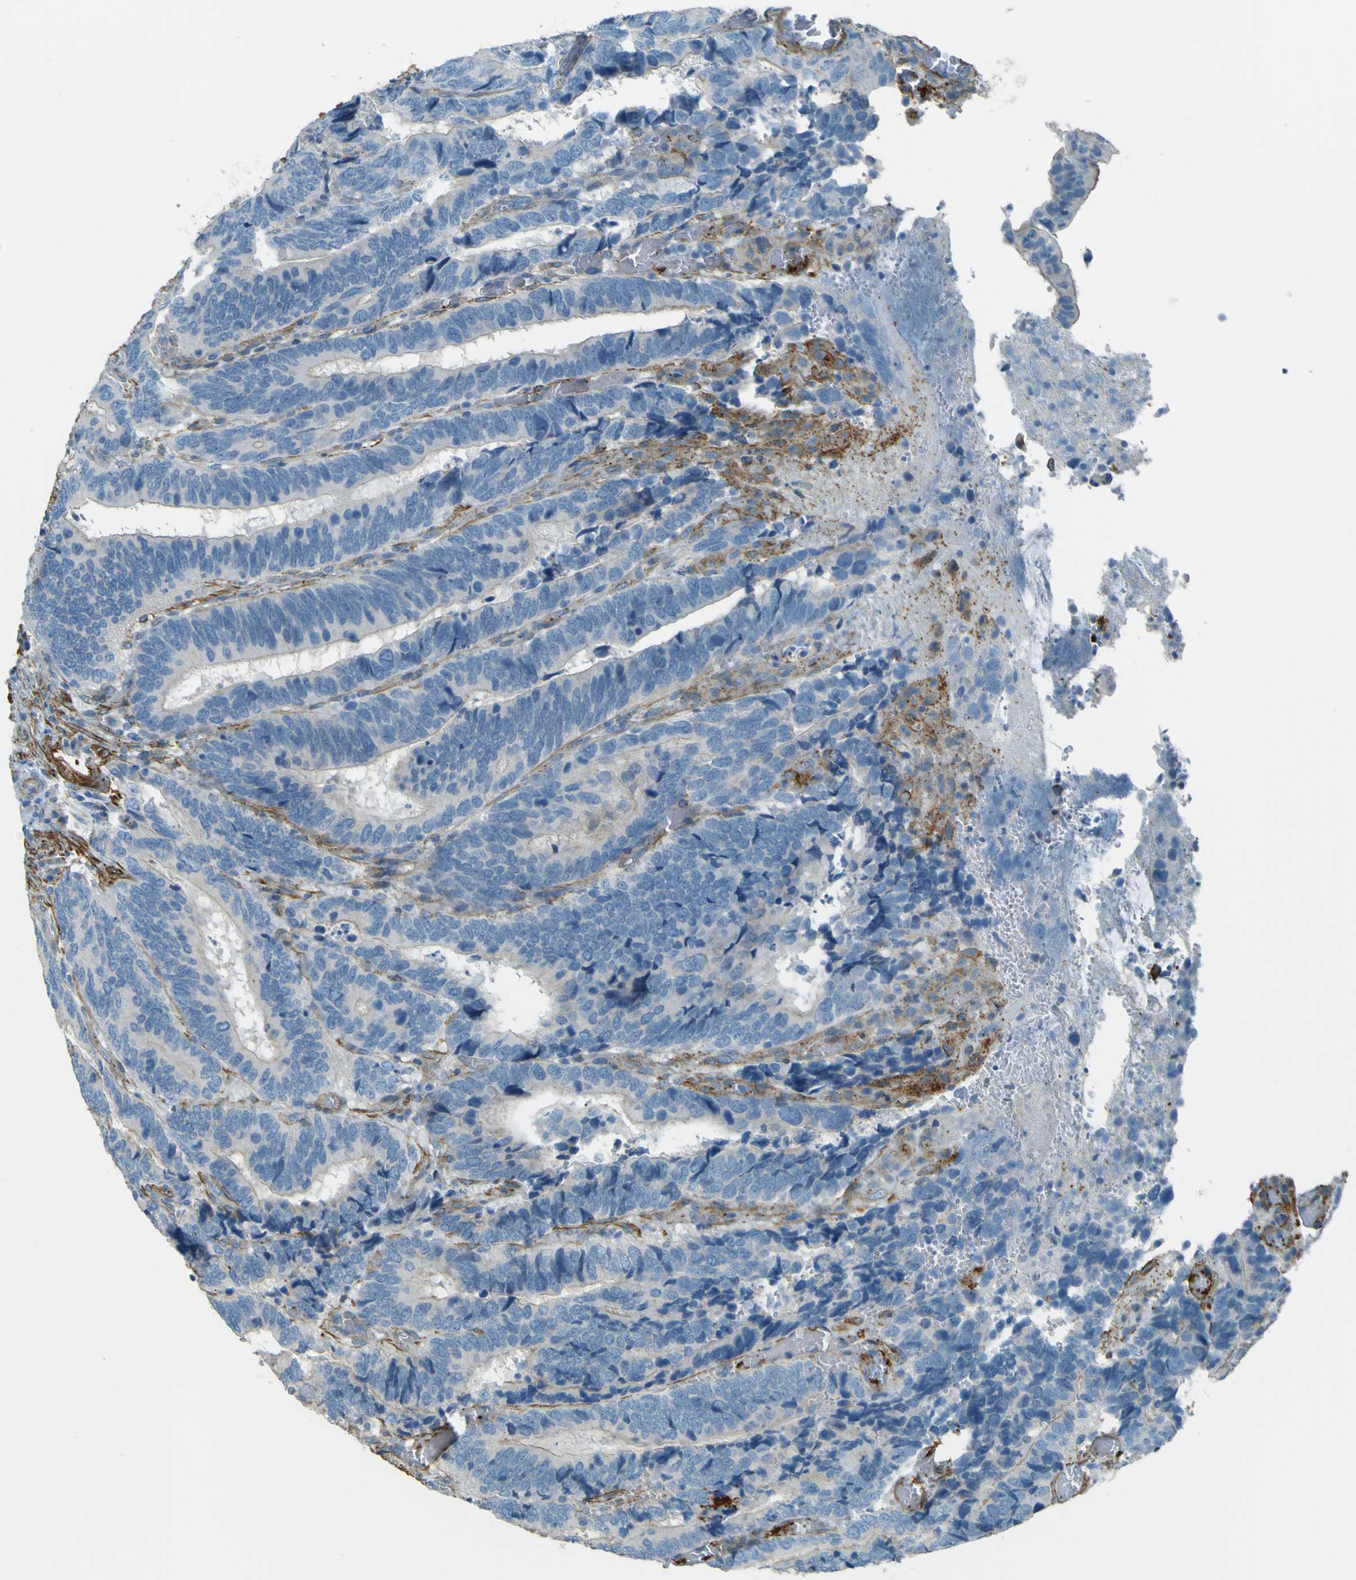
{"staining": {"intensity": "negative", "quantity": "none", "location": "none"}, "tissue": "colorectal cancer", "cell_type": "Tumor cells", "image_type": "cancer", "snomed": [{"axis": "morphology", "description": "Adenocarcinoma, NOS"}, {"axis": "topography", "description": "Colon"}], "caption": "Micrograph shows no protein expression in tumor cells of adenocarcinoma (colorectal) tissue. The staining is performed using DAB brown chromogen with nuclei counter-stained in using hematoxylin.", "gene": "NEXN", "patient": {"sex": "male", "age": 72}}